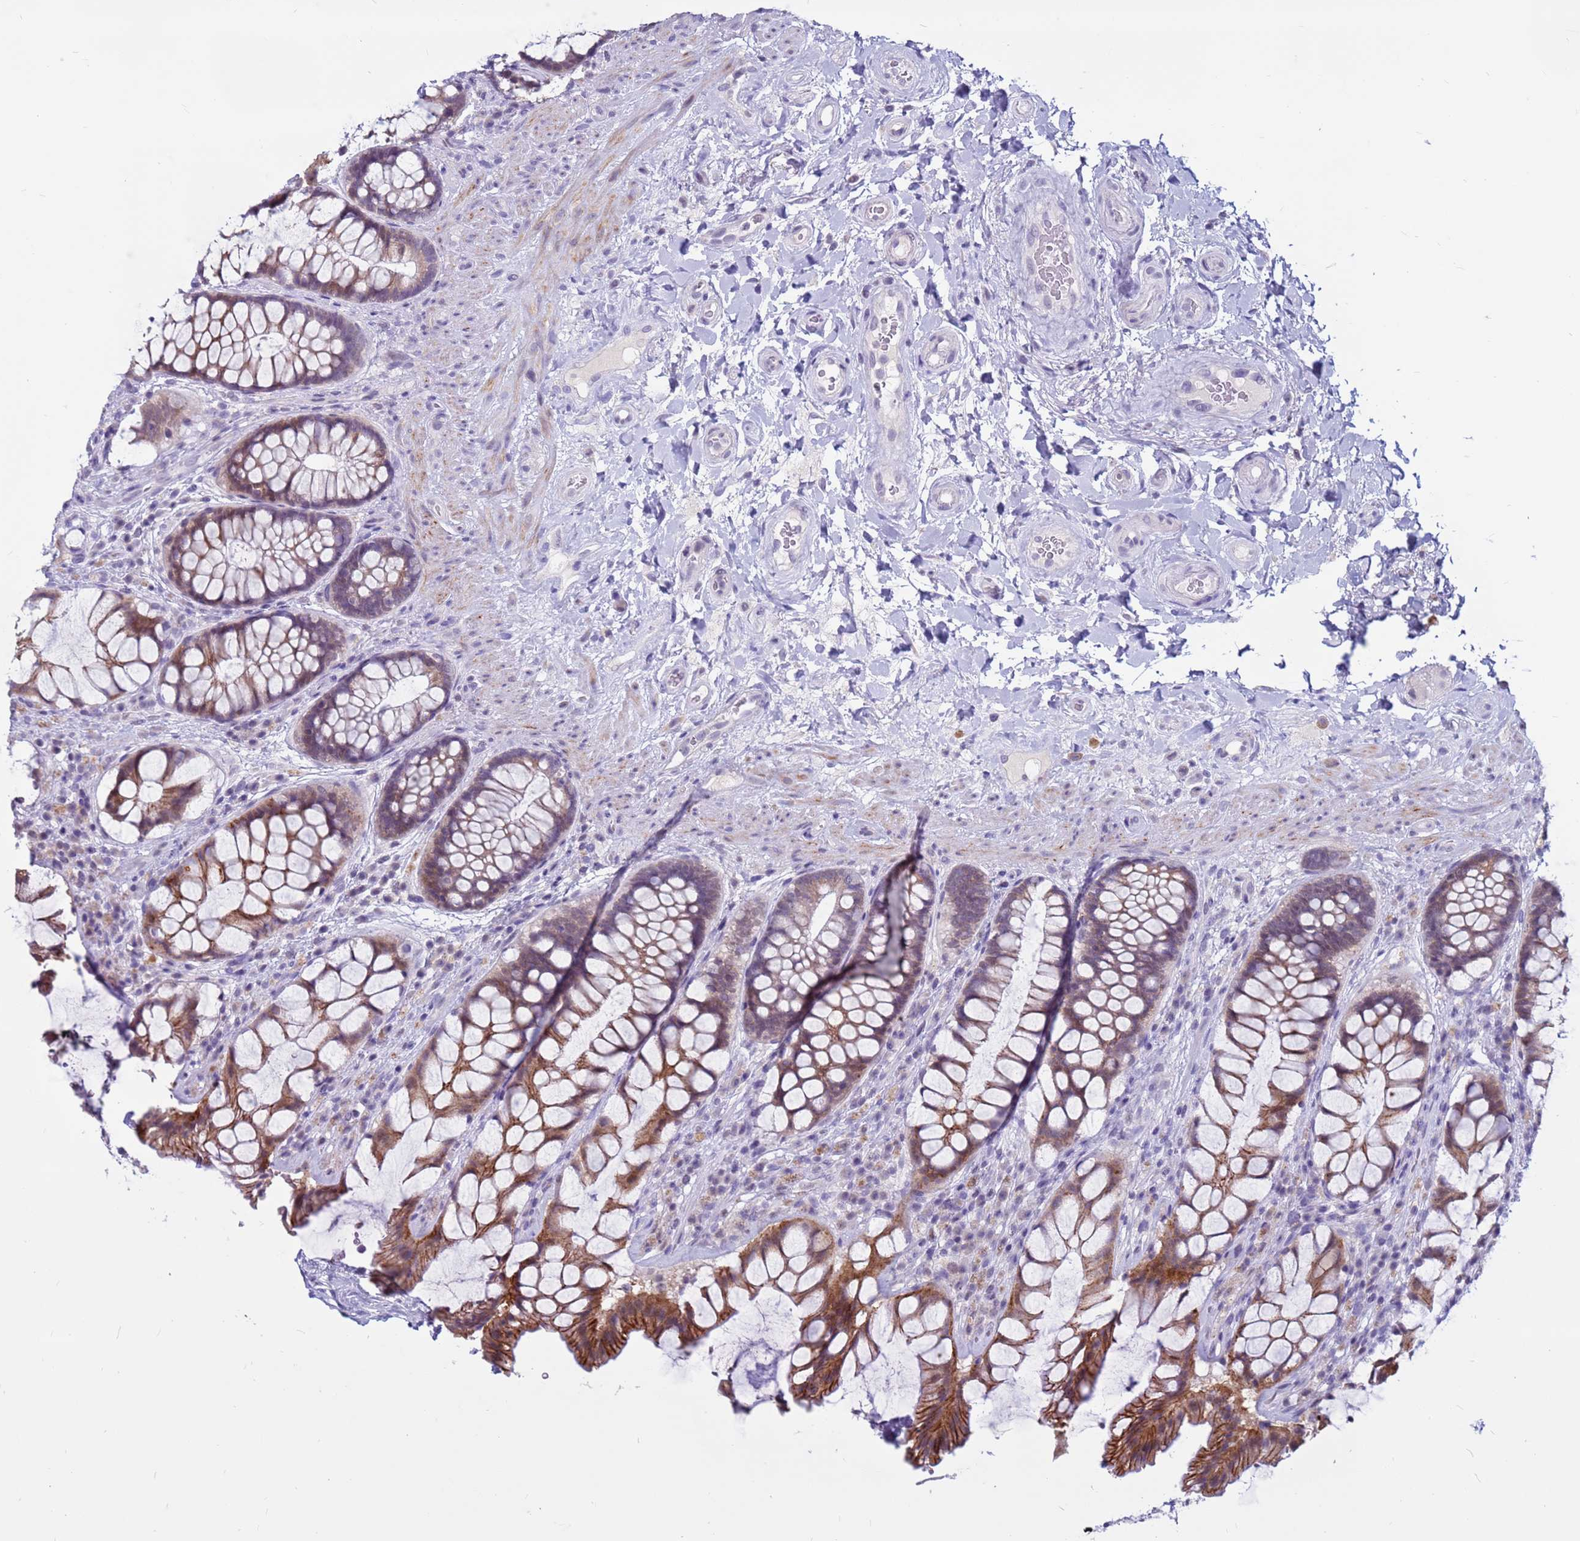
{"staining": {"intensity": "moderate", "quantity": ">75%", "location": "cytoplasmic/membranous"}, "tissue": "rectum", "cell_type": "Glandular cells", "image_type": "normal", "snomed": [{"axis": "morphology", "description": "Normal tissue, NOS"}, {"axis": "topography", "description": "Rectum"}], "caption": "Unremarkable rectum reveals moderate cytoplasmic/membranous expression in approximately >75% of glandular cells, visualized by immunohistochemistry.", "gene": "CDK2AP2", "patient": {"sex": "female", "age": 58}}